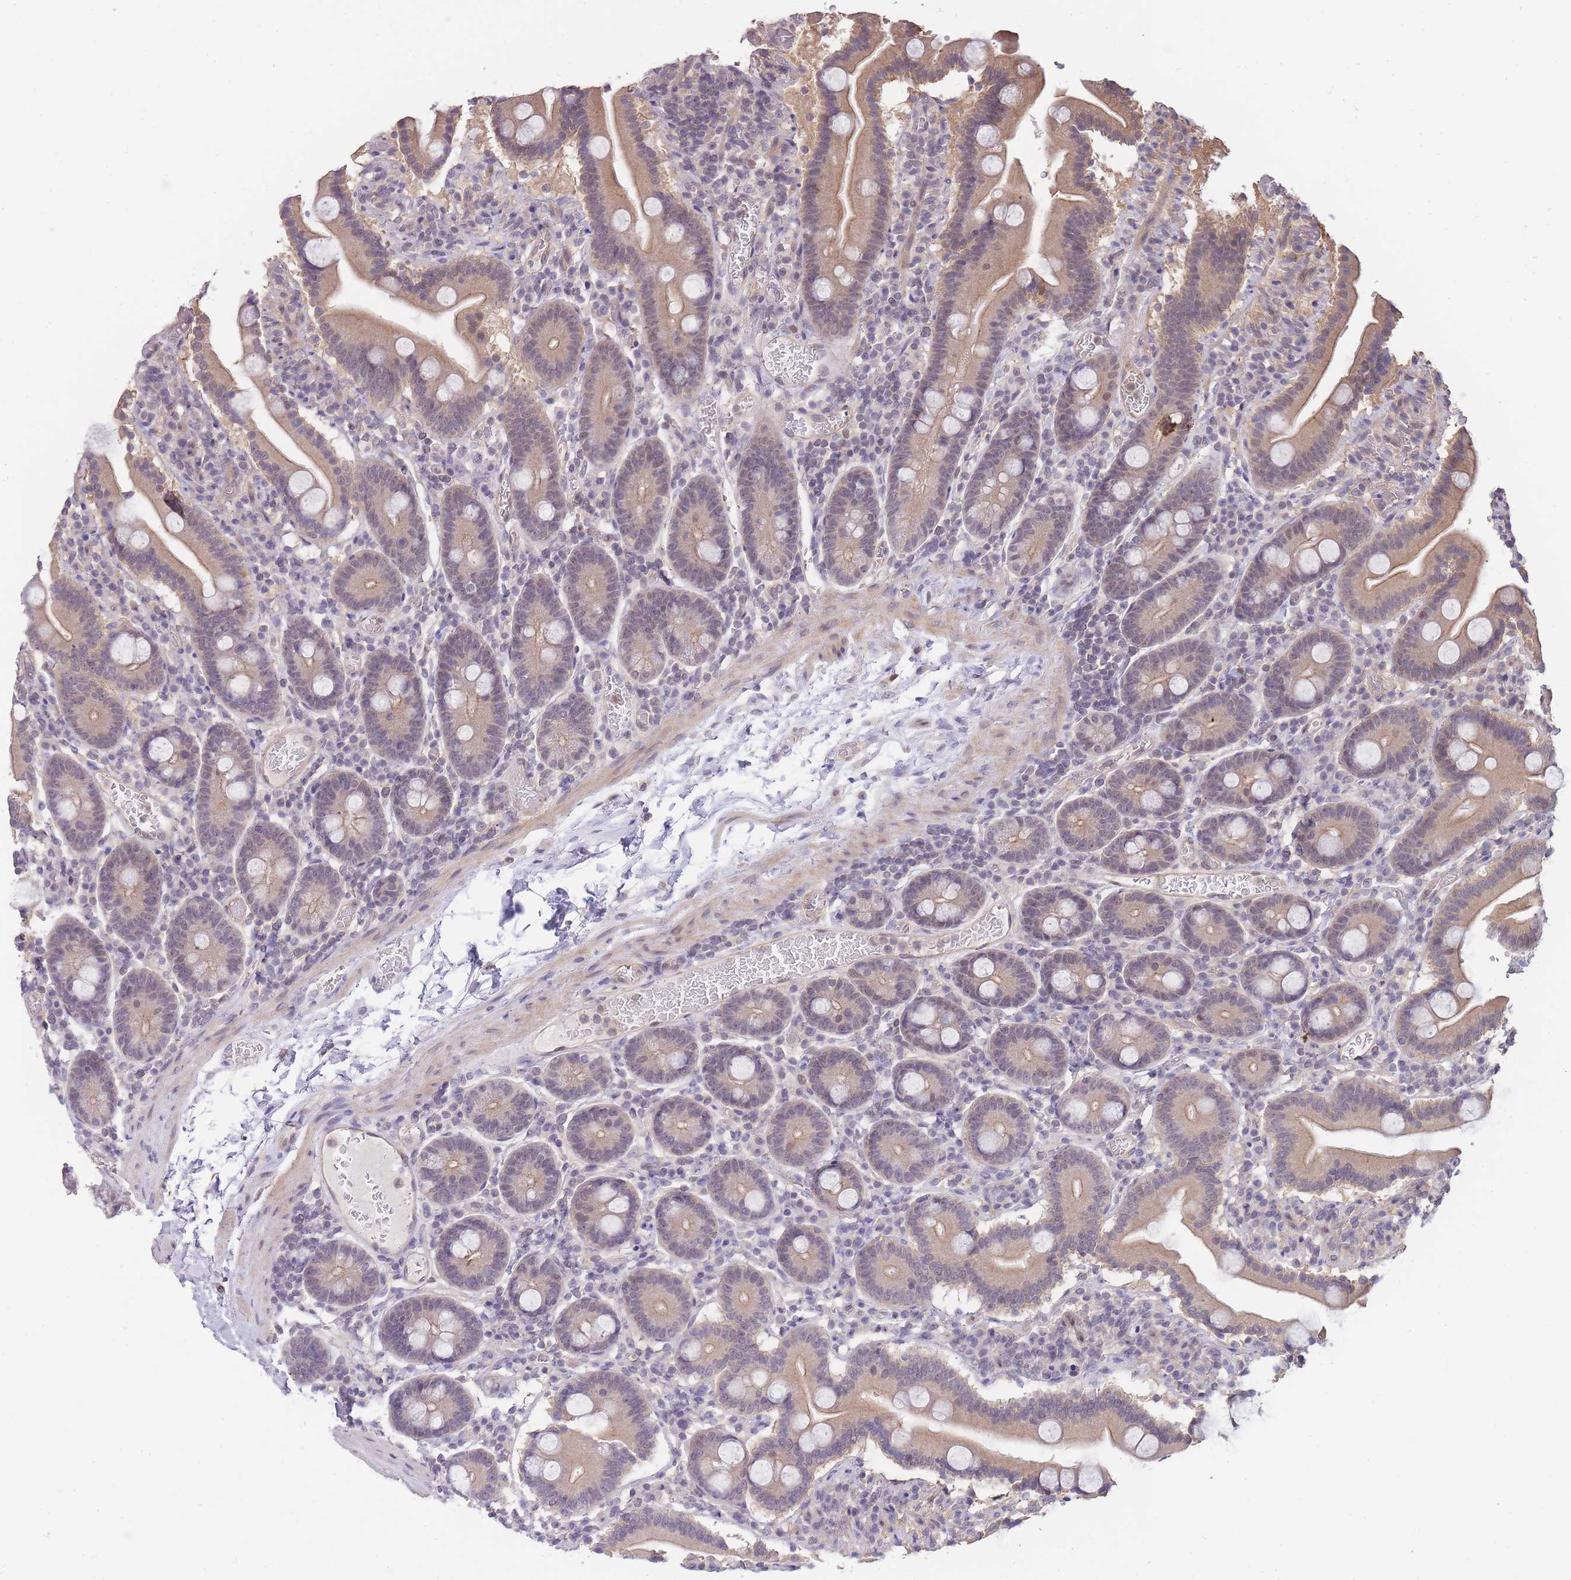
{"staining": {"intensity": "weak", "quantity": ">75%", "location": "cytoplasmic/membranous"}, "tissue": "duodenum", "cell_type": "Glandular cells", "image_type": "normal", "snomed": [{"axis": "morphology", "description": "Normal tissue, NOS"}, {"axis": "topography", "description": "Duodenum"}], "caption": "Glandular cells exhibit low levels of weak cytoplasmic/membranous staining in about >75% of cells in normal duodenum.", "gene": "SMC6", "patient": {"sex": "male", "age": 55}}